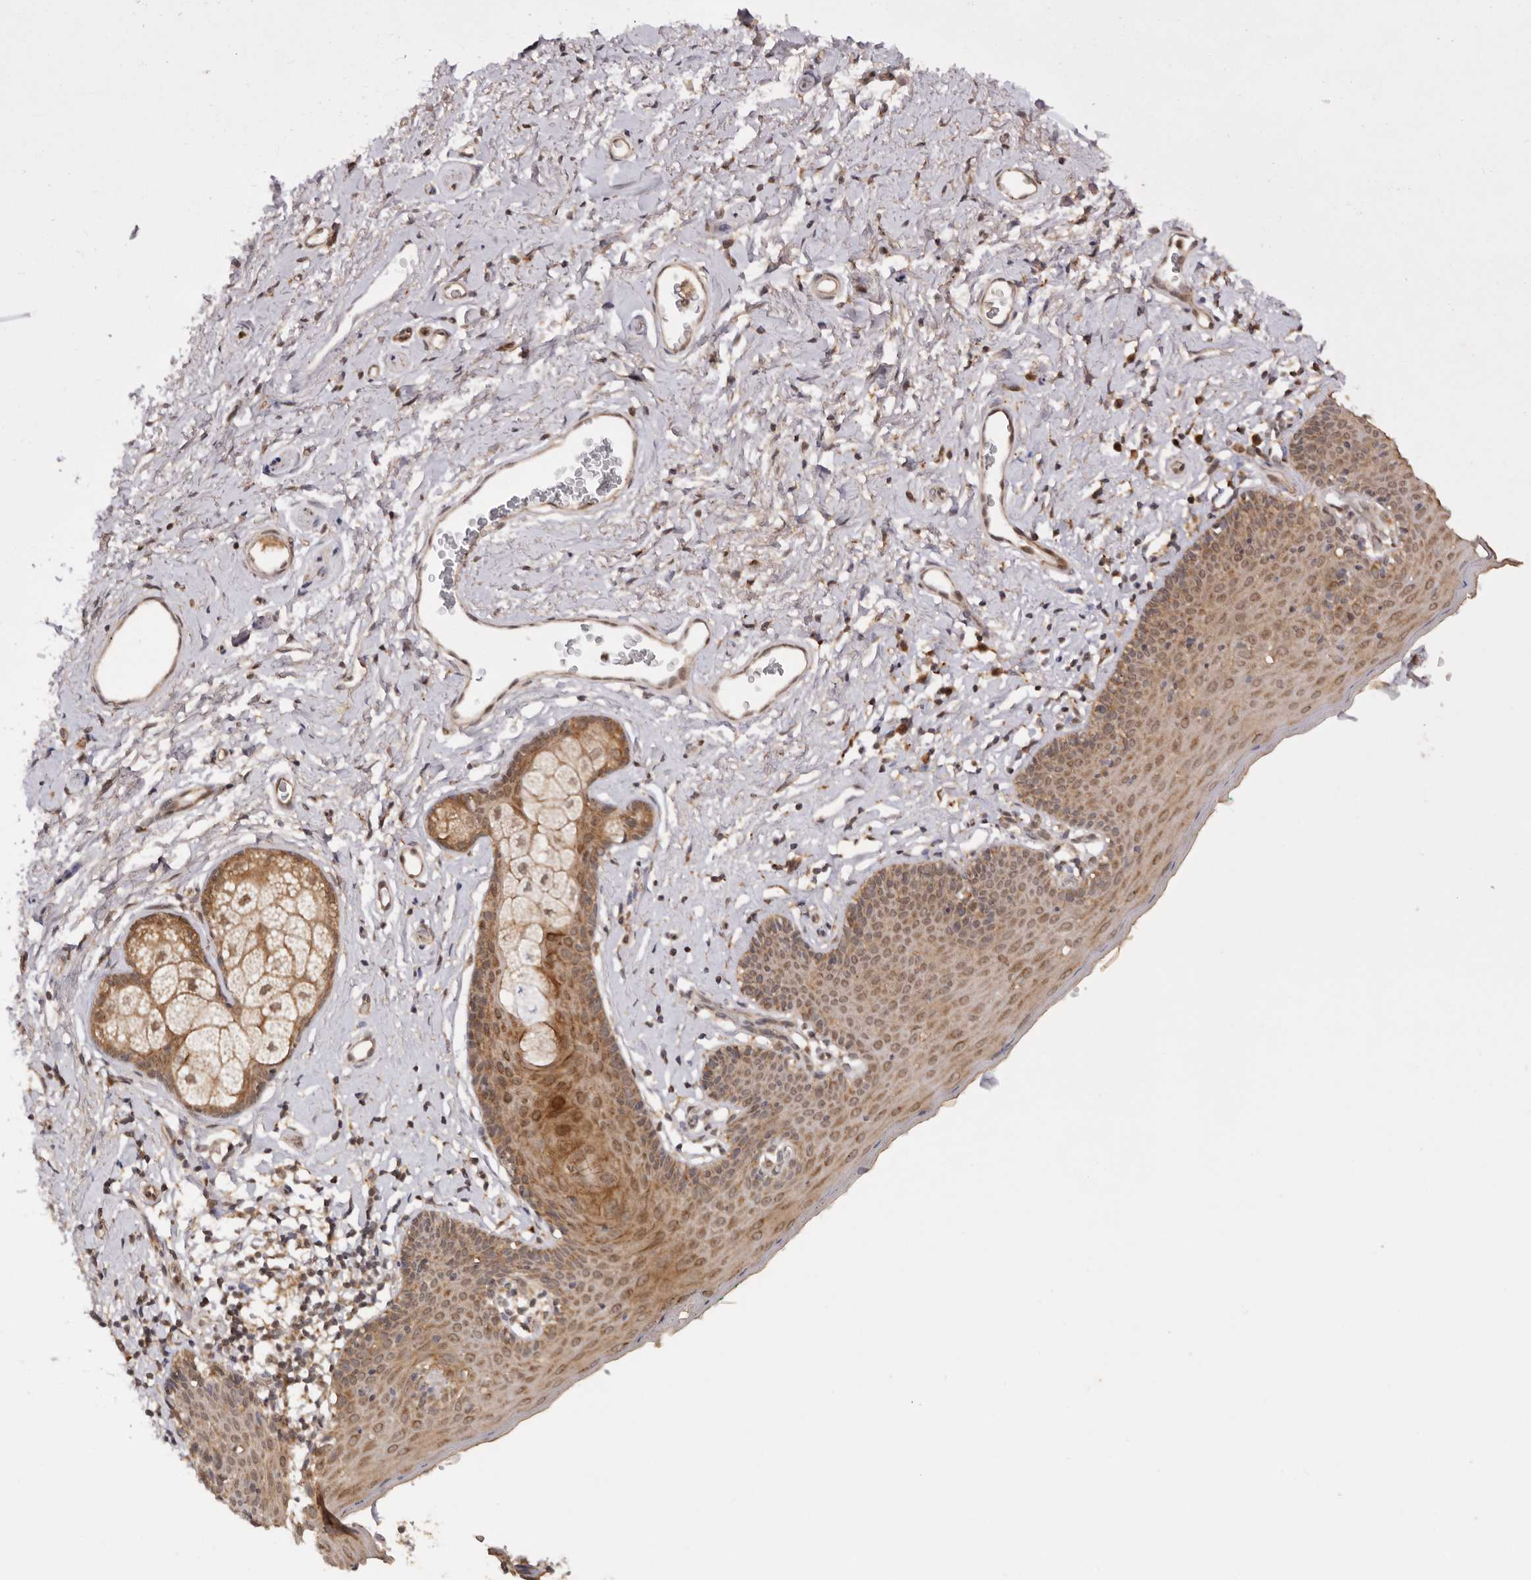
{"staining": {"intensity": "moderate", "quantity": ">75%", "location": "cytoplasmic/membranous,nuclear"}, "tissue": "skin", "cell_type": "Epidermal cells", "image_type": "normal", "snomed": [{"axis": "morphology", "description": "Normal tissue, NOS"}, {"axis": "topography", "description": "Vulva"}], "caption": "IHC staining of normal skin, which displays medium levels of moderate cytoplasmic/membranous,nuclear expression in about >75% of epidermal cells indicating moderate cytoplasmic/membranous,nuclear protein expression. The staining was performed using DAB (3,3'-diaminobenzidine) (brown) for protein detection and nuclei were counterstained in hematoxylin (blue).", "gene": "TARS2", "patient": {"sex": "female", "age": 66}}